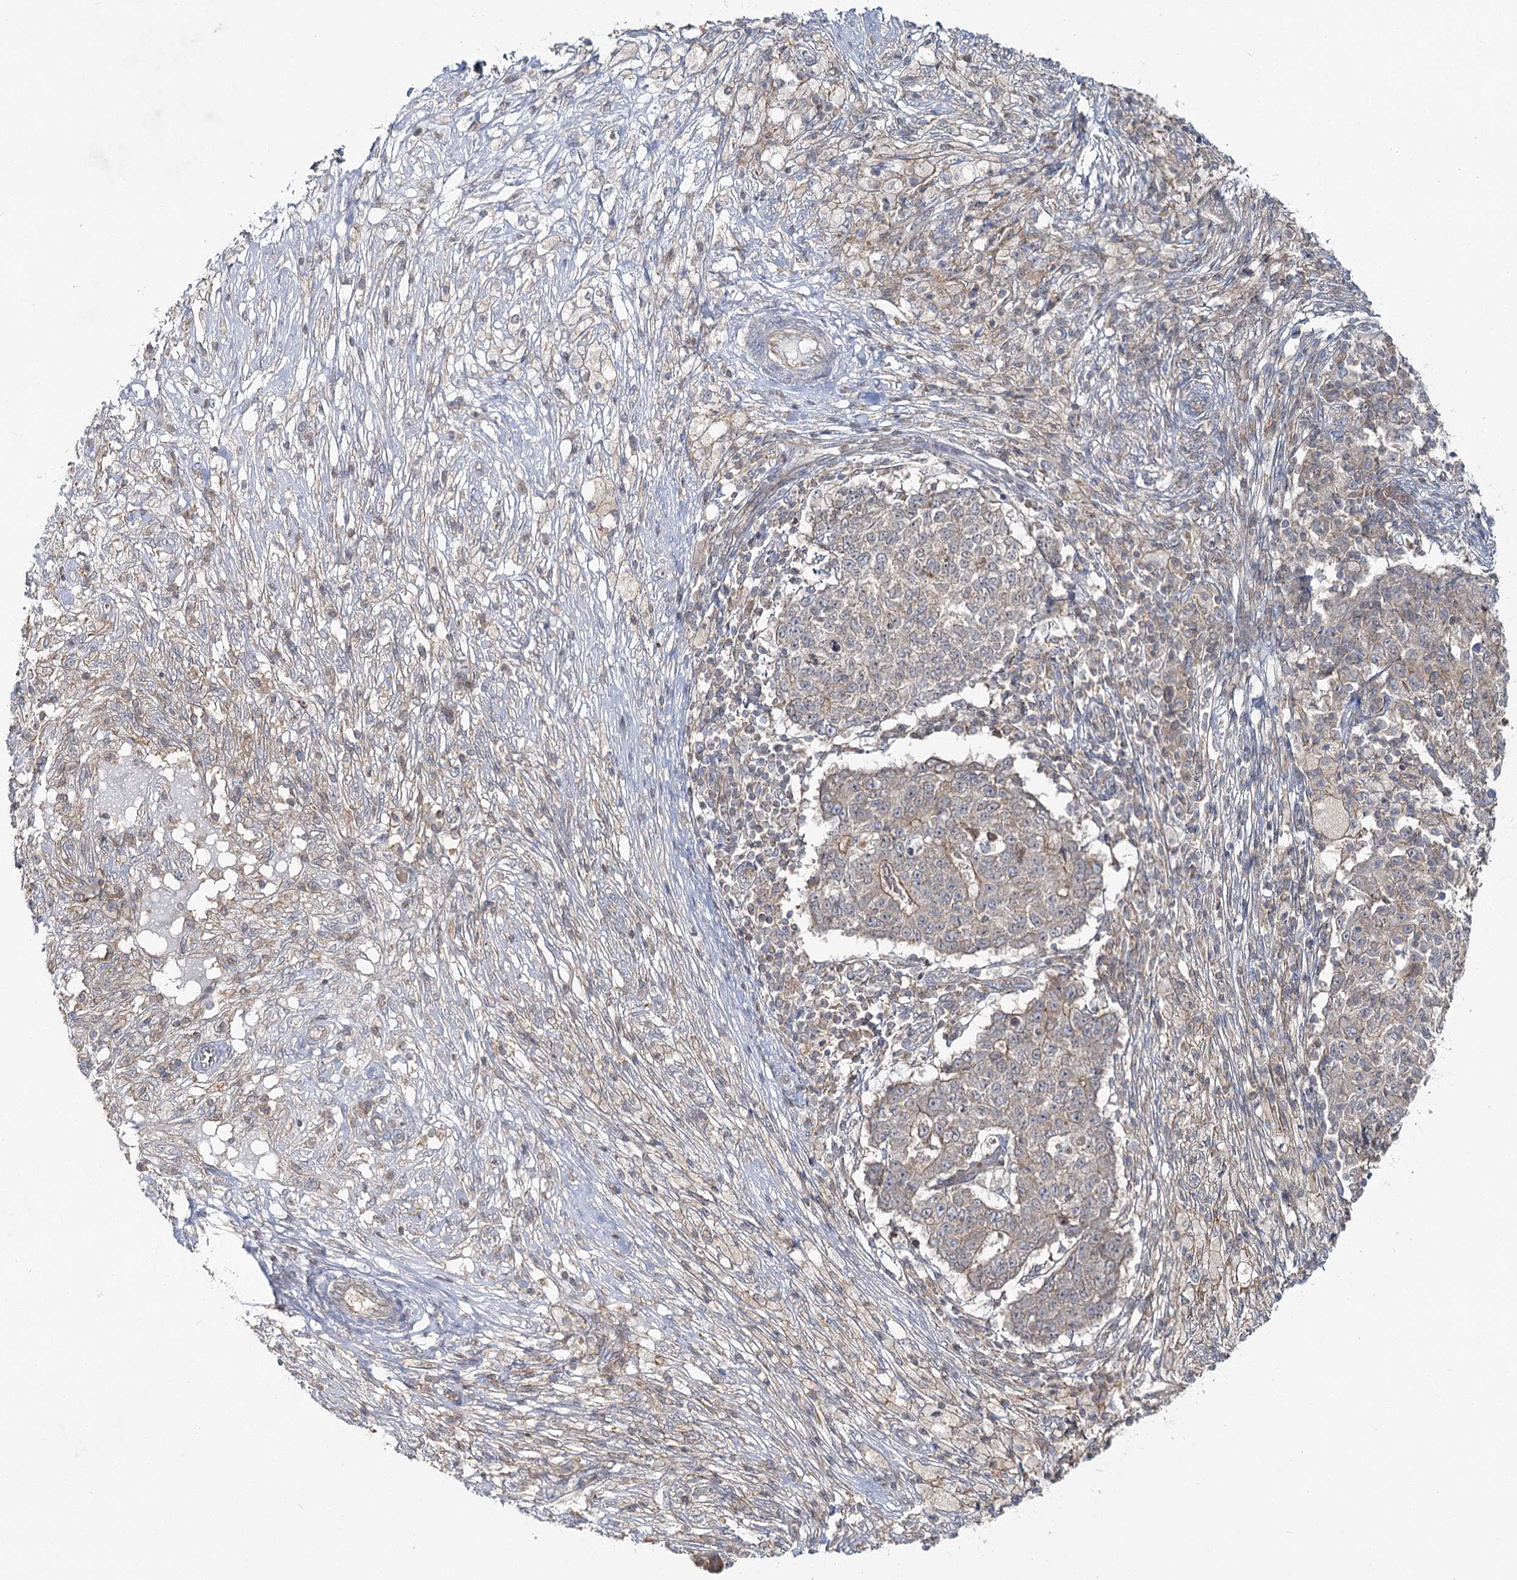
{"staining": {"intensity": "weak", "quantity": "25%-75%", "location": "cytoplasmic/membranous"}, "tissue": "ovarian cancer", "cell_type": "Tumor cells", "image_type": "cancer", "snomed": [{"axis": "morphology", "description": "Carcinoma, endometroid"}, {"axis": "topography", "description": "Ovary"}], "caption": "Tumor cells display low levels of weak cytoplasmic/membranous staining in about 25%-75% of cells in human ovarian cancer.", "gene": "PCBD2", "patient": {"sex": "female", "age": 42}}